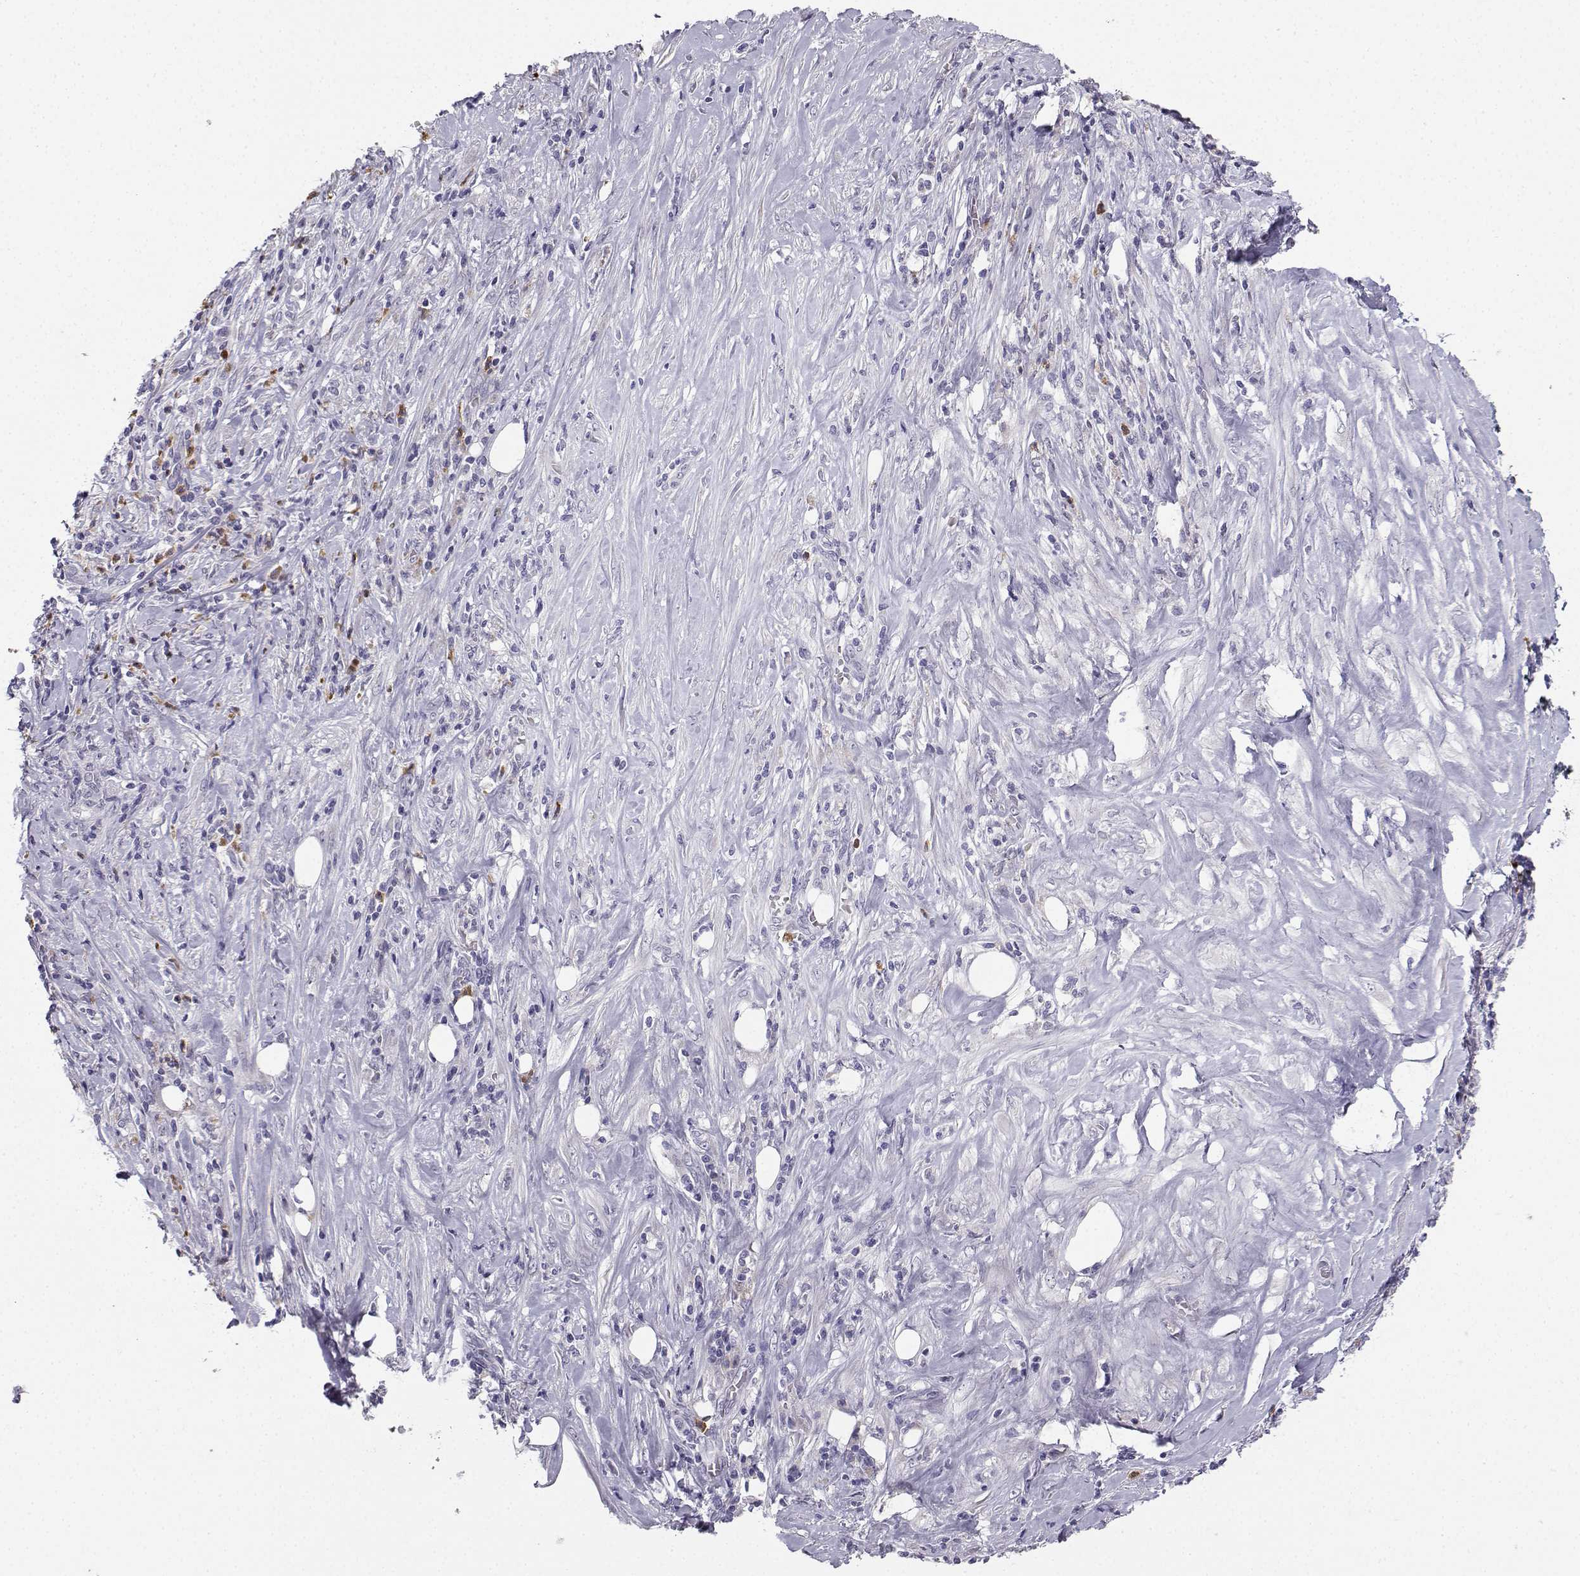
{"staining": {"intensity": "negative", "quantity": "none", "location": "none"}, "tissue": "pancreatic cancer", "cell_type": "Tumor cells", "image_type": "cancer", "snomed": [{"axis": "morphology", "description": "Adenocarcinoma, NOS"}, {"axis": "topography", "description": "Pancreas"}], "caption": "There is no significant expression in tumor cells of pancreatic cancer (adenocarcinoma).", "gene": "CALY", "patient": {"sex": "male", "age": 57}}